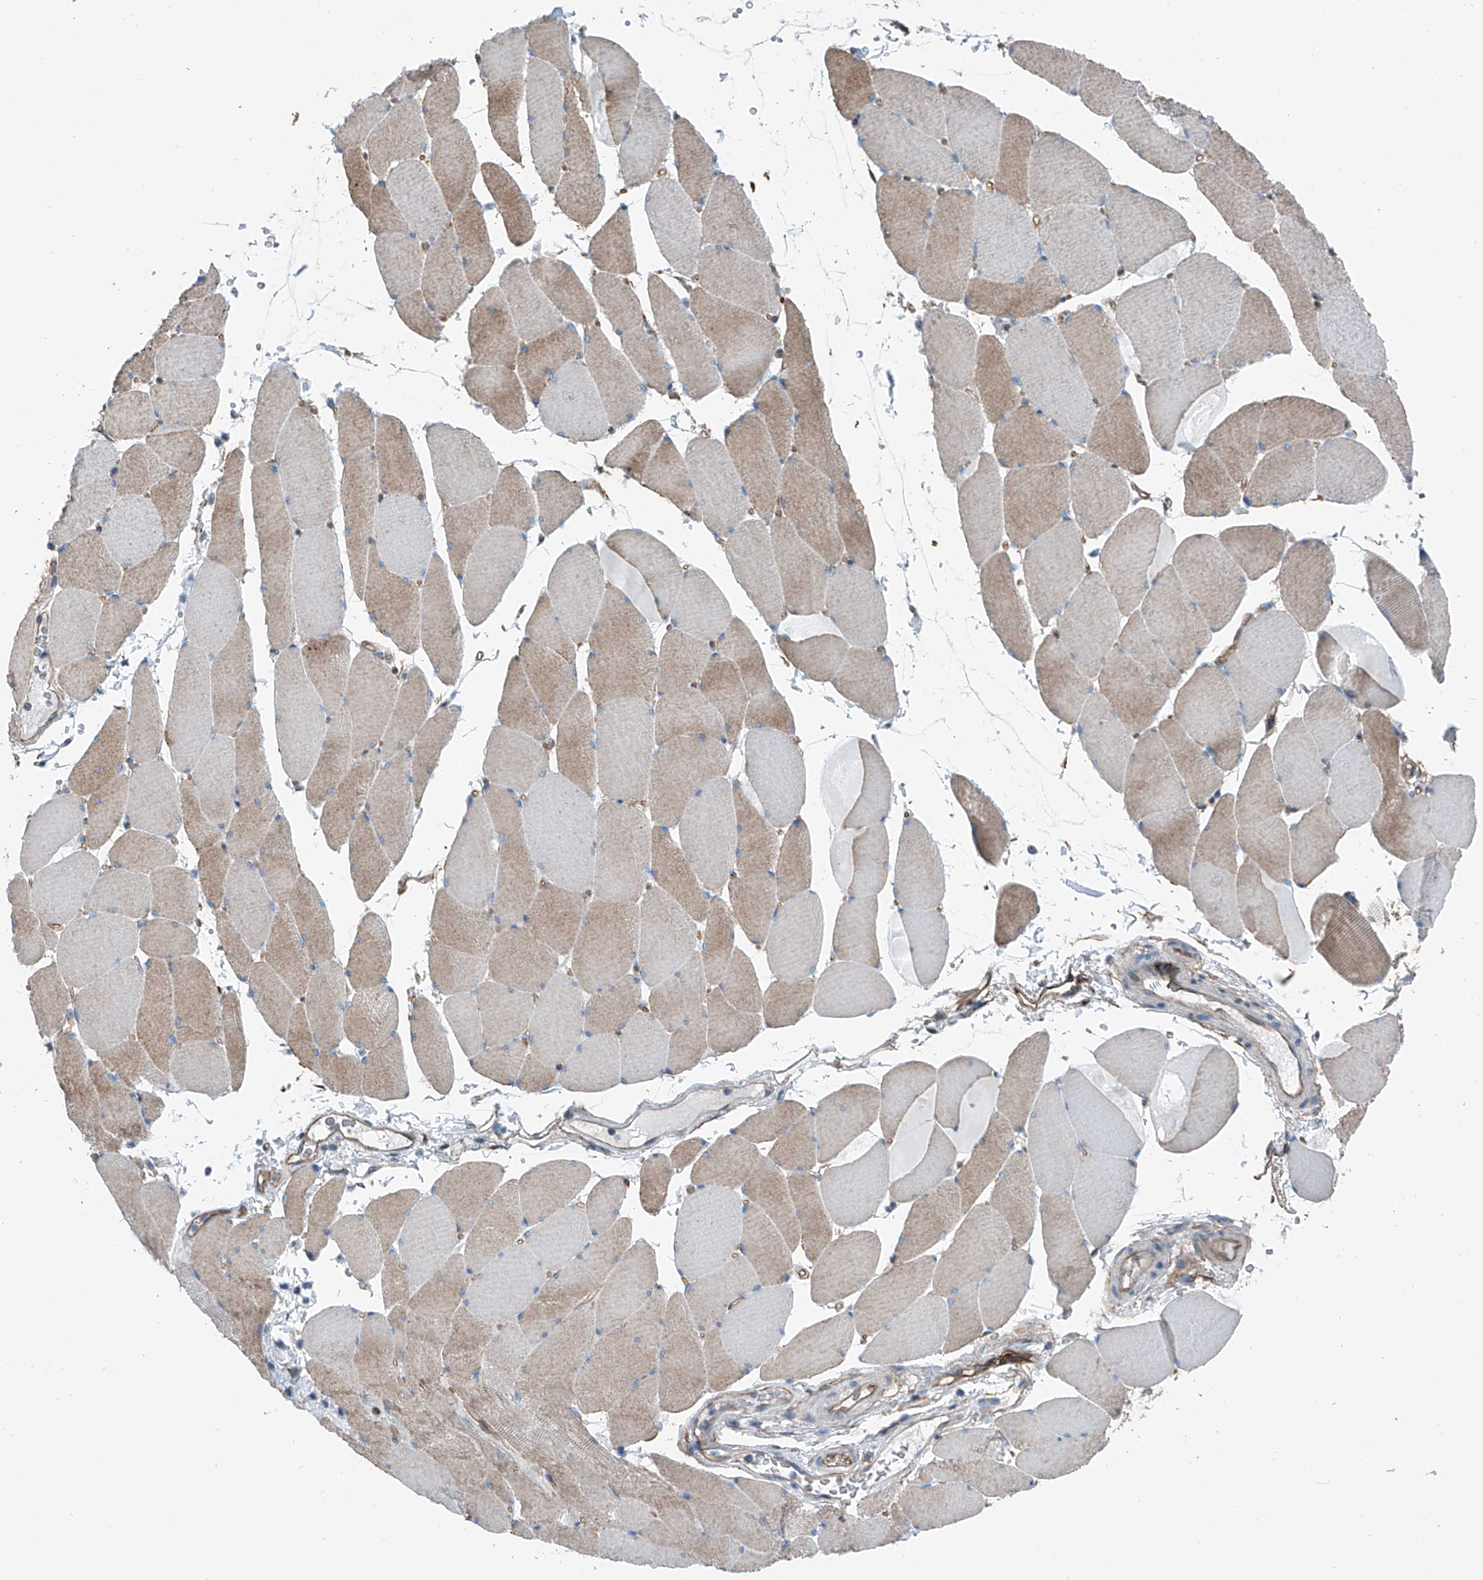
{"staining": {"intensity": "weak", "quantity": ">75%", "location": "cytoplasmic/membranous"}, "tissue": "skeletal muscle", "cell_type": "Myocytes", "image_type": "normal", "snomed": [{"axis": "morphology", "description": "Normal tissue, NOS"}, {"axis": "topography", "description": "Skeletal muscle"}, {"axis": "topography", "description": "Head-Neck"}], "caption": "A photomicrograph of human skeletal muscle stained for a protein reveals weak cytoplasmic/membranous brown staining in myocytes. (brown staining indicates protein expression, while blue staining denotes nuclei).", "gene": "THEMIS2", "patient": {"sex": "male", "age": 66}}